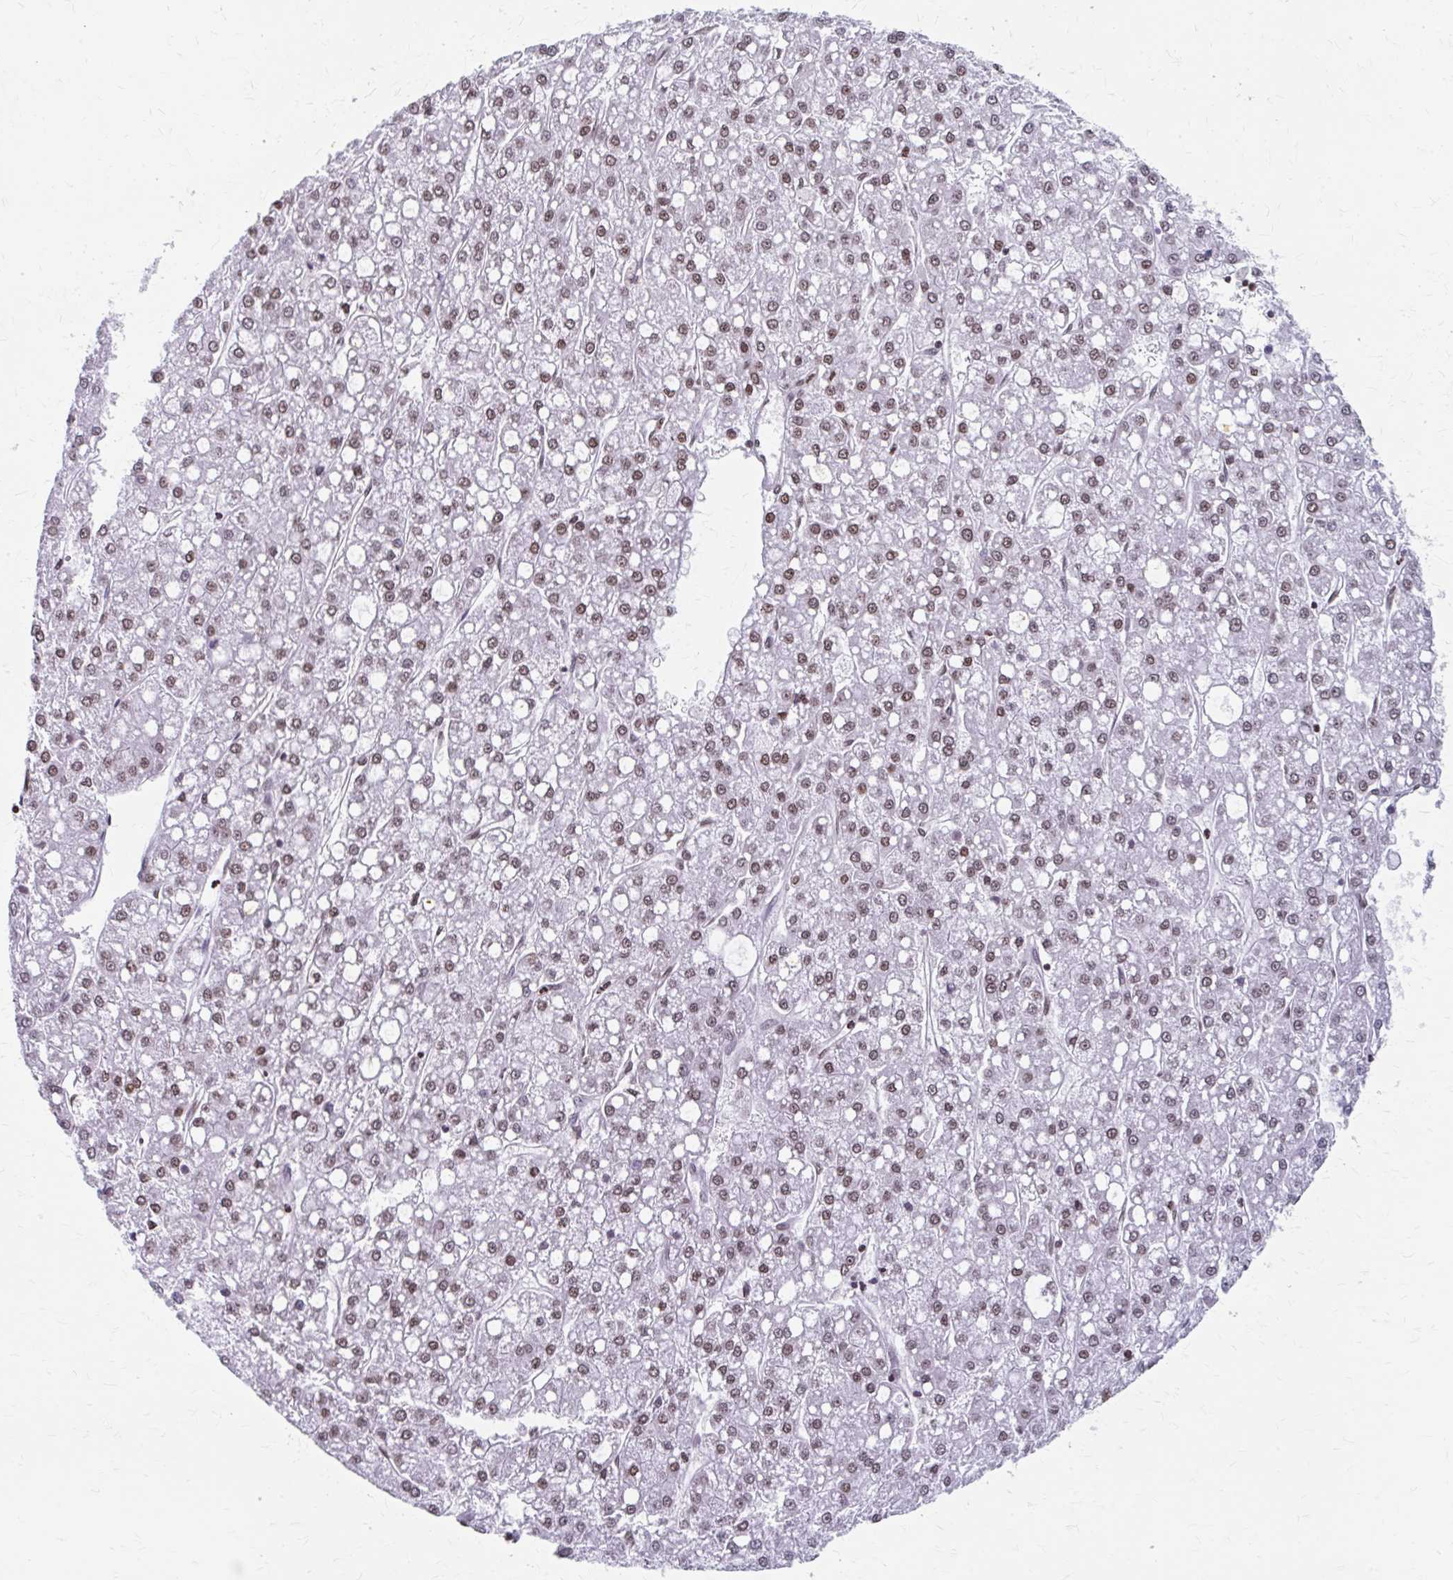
{"staining": {"intensity": "moderate", "quantity": ">75%", "location": "nuclear"}, "tissue": "liver cancer", "cell_type": "Tumor cells", "image_type": "cancer", "snomed": [{"axis": "morphology", "description": "Carcinoma, Hepatocellular, NOS"}, {"axis": "topography", "description": "Liver"}], "caption": "Immunohistochemistry image of human liver cancer (hepatocellular carcinoma) stained for a protein (brown), which exhibits medium levels of moderate nuclear staining in about >75% of tumor cells.", "gene": "ORC3", "patient": {"sex": "male", "age": 67}}